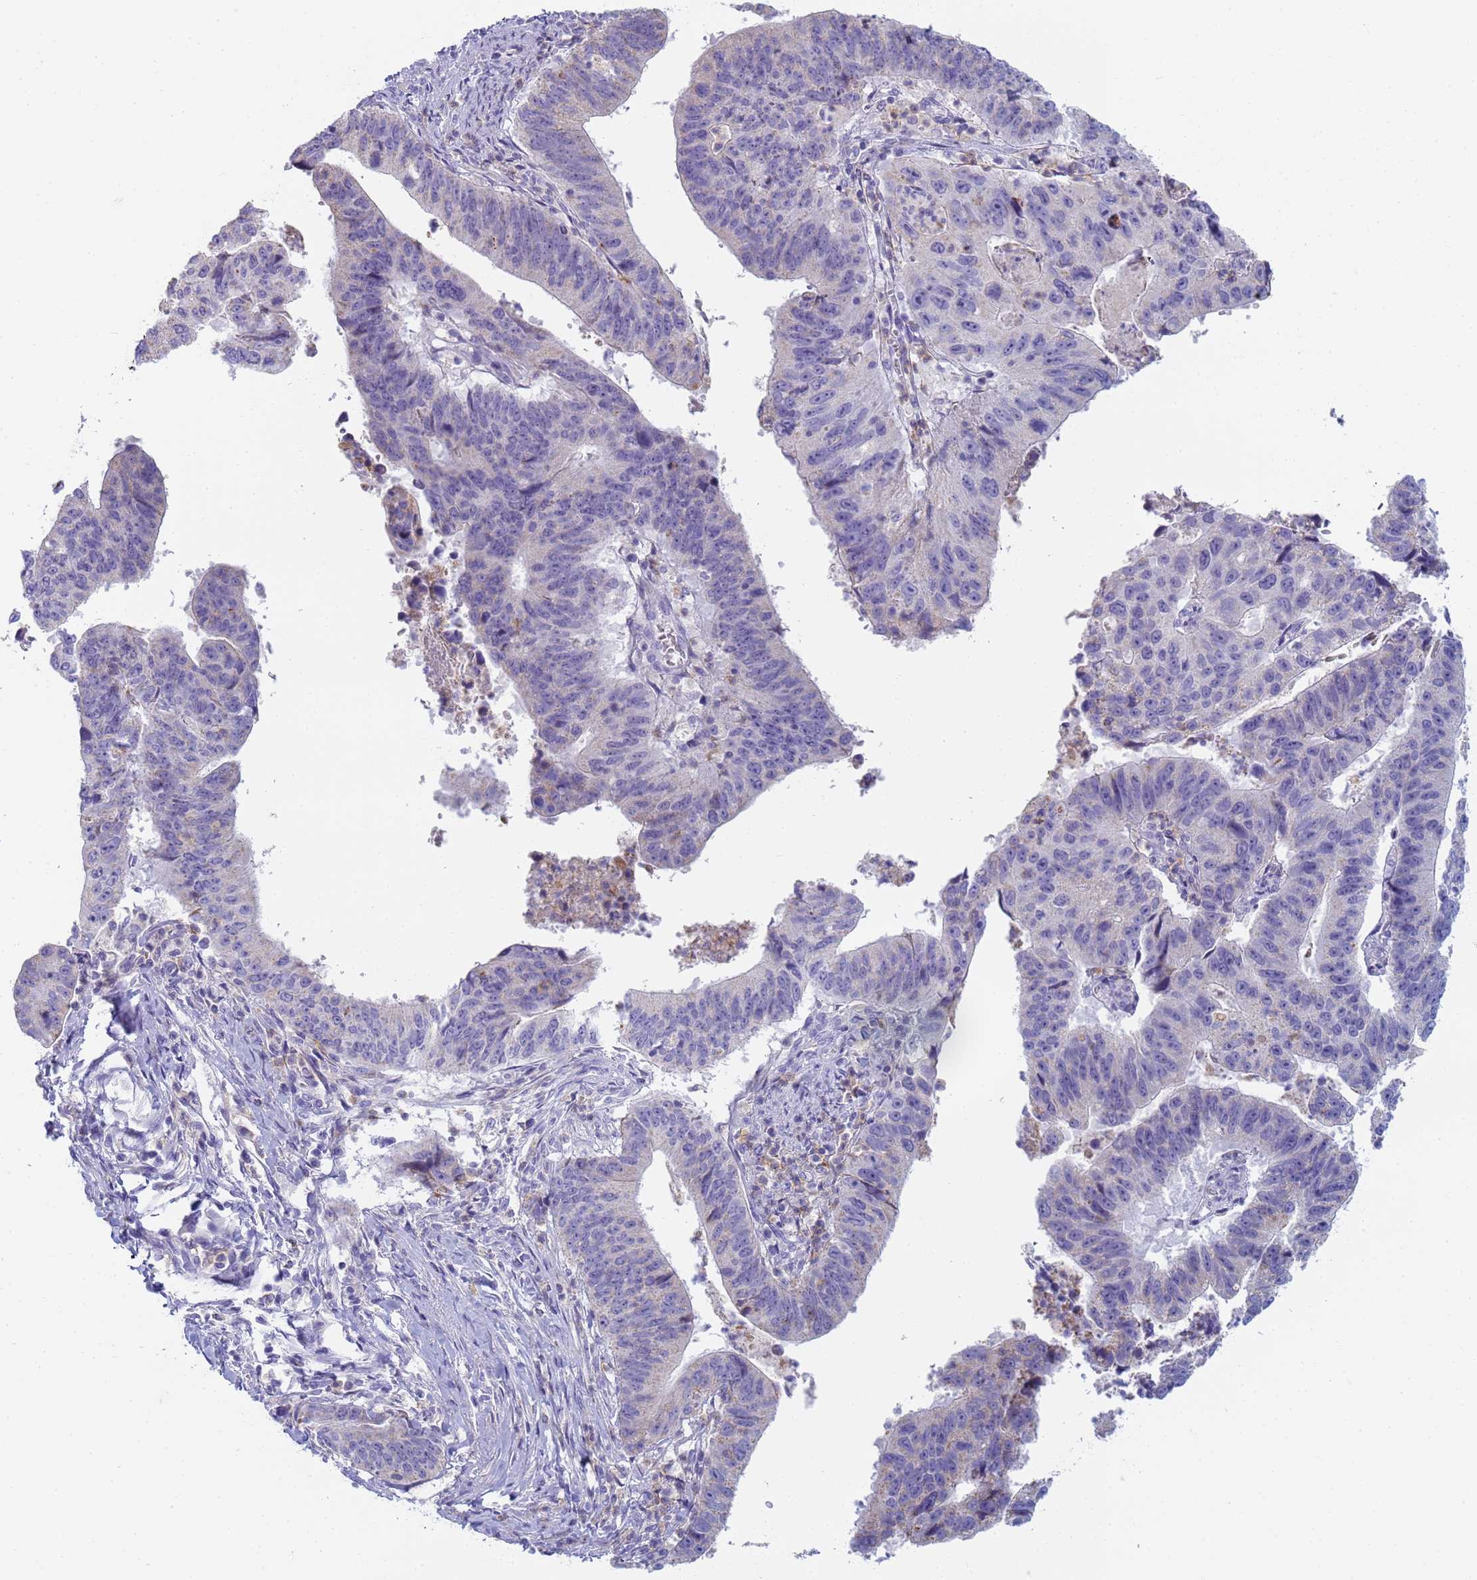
{"staining": {"intensity": "negative", "quantity": "none", "location": "none"}, "tissue": "stomach cancer", "cell_type": "Tumor cells", "image_type": "cancer", "snomed": [{"axis": "morphology", "description": "Adenocarcinoma, NOS"}, {"axis": "topography", "description": "Stomach"}], "caption": "DAB immunohistochemical staining of human stomach cancer (adenocarcinoma) shows no significant positivity in tumor cells.", "gene": "CR1", "patient": {"sex": "male", "age": 59}}